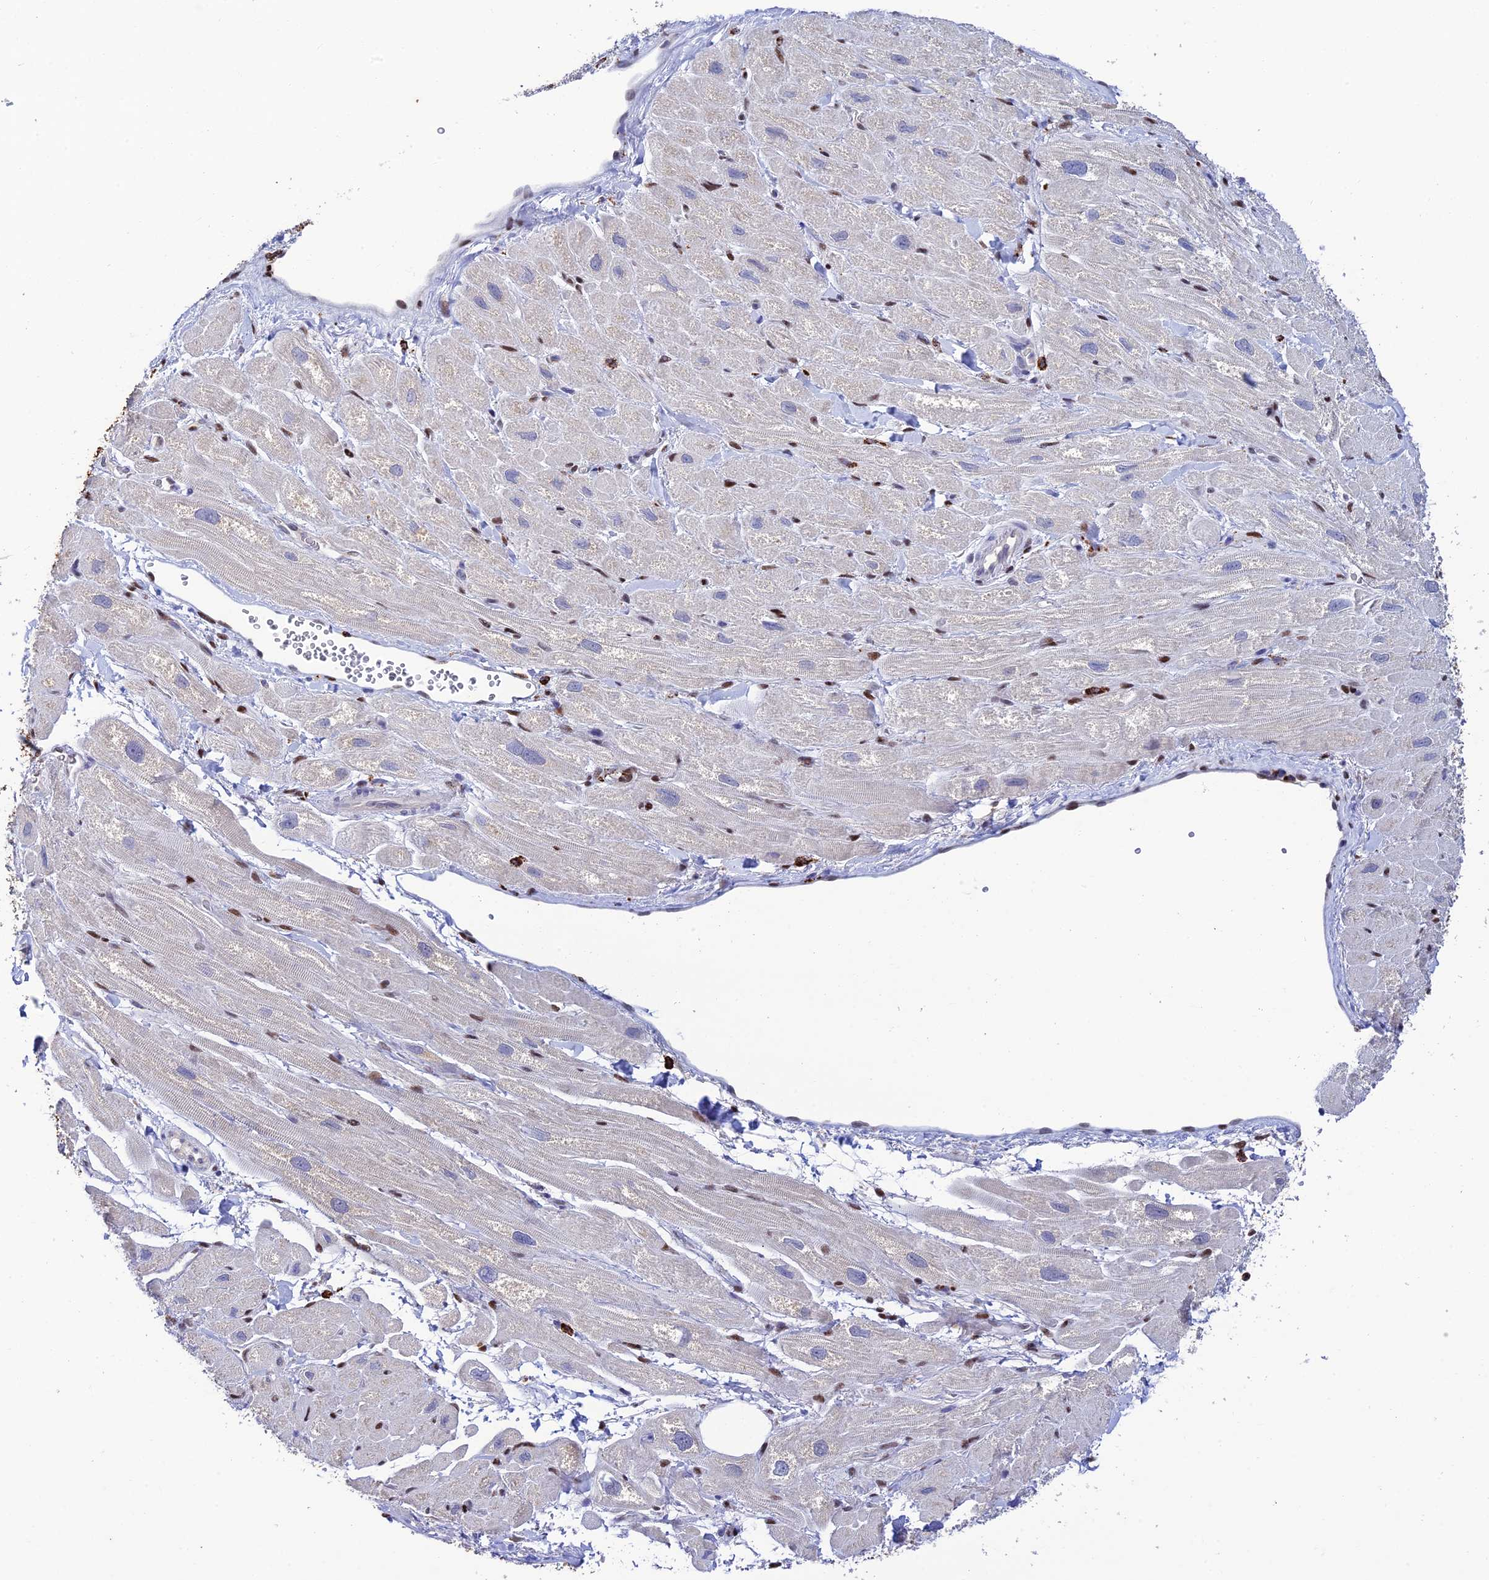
{"staining": {"intensity": "negative", "quantity": "none", "location": "none"}, "tissue": "heart muscle", "cell_type": "Cardiomyocytes", "image_type": "normal", "snomed": [{"axis": "morphology", "description": "Normal tissue, NOS"}, {"axis": "topography", "description": "Heart"}], "caption": "An immunohistochemistry image of benign heart muscle is shown. There is no staining in cardiomyocytes of heart muscle. (Stains: DAB (3,3'-diaminobenzidine) IHC with hematoxylin counter stain, Microscopy: brightfield microscopy at high magnification).", "gene": "HIC1", "patient": {"sex": "male", "age": 65}}